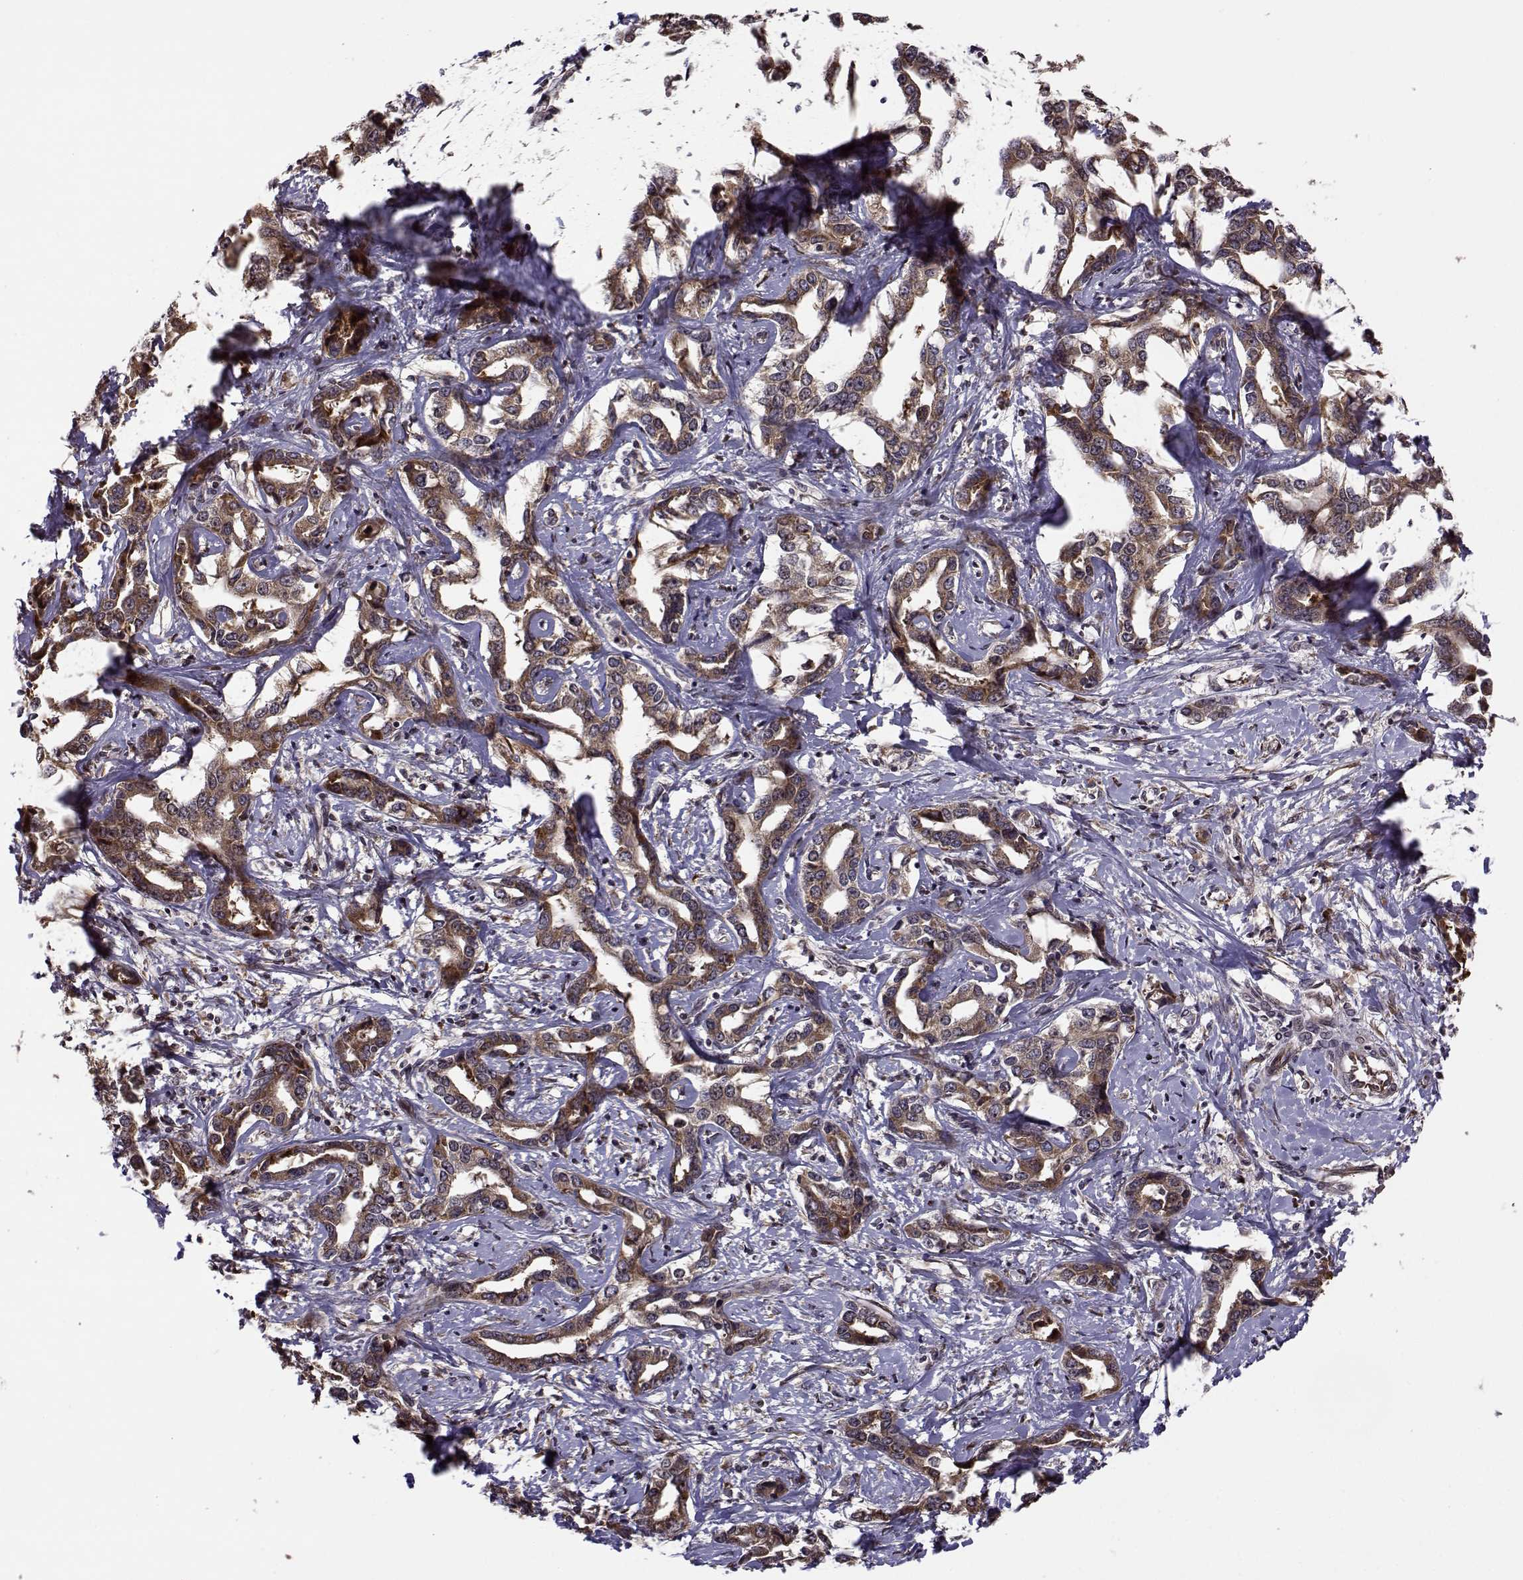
{"staining": {"intensity": "moderate", "quantity": ">75%", "location": "cytoplasmic/membranous"}, "tissue": "liver cancer", "cell_type": "Tumor cells", "image_type": "cancer", "snomed": [{"axis": "morphology", "description": "Cholangiocarcinoma"}, {"axis": "topography", "description": "Liver"}], "caption": "Protein staining by IHC exhibits moderate cytoplasmic/membranous positivity in about >75% of tumor cells in cholangiocarcinoma (liver). (brown staining indicates protein expression, while blue staining denotes nuclei).", "gene": "RPL31", "patient": {"sex": "male", "age": 59}}